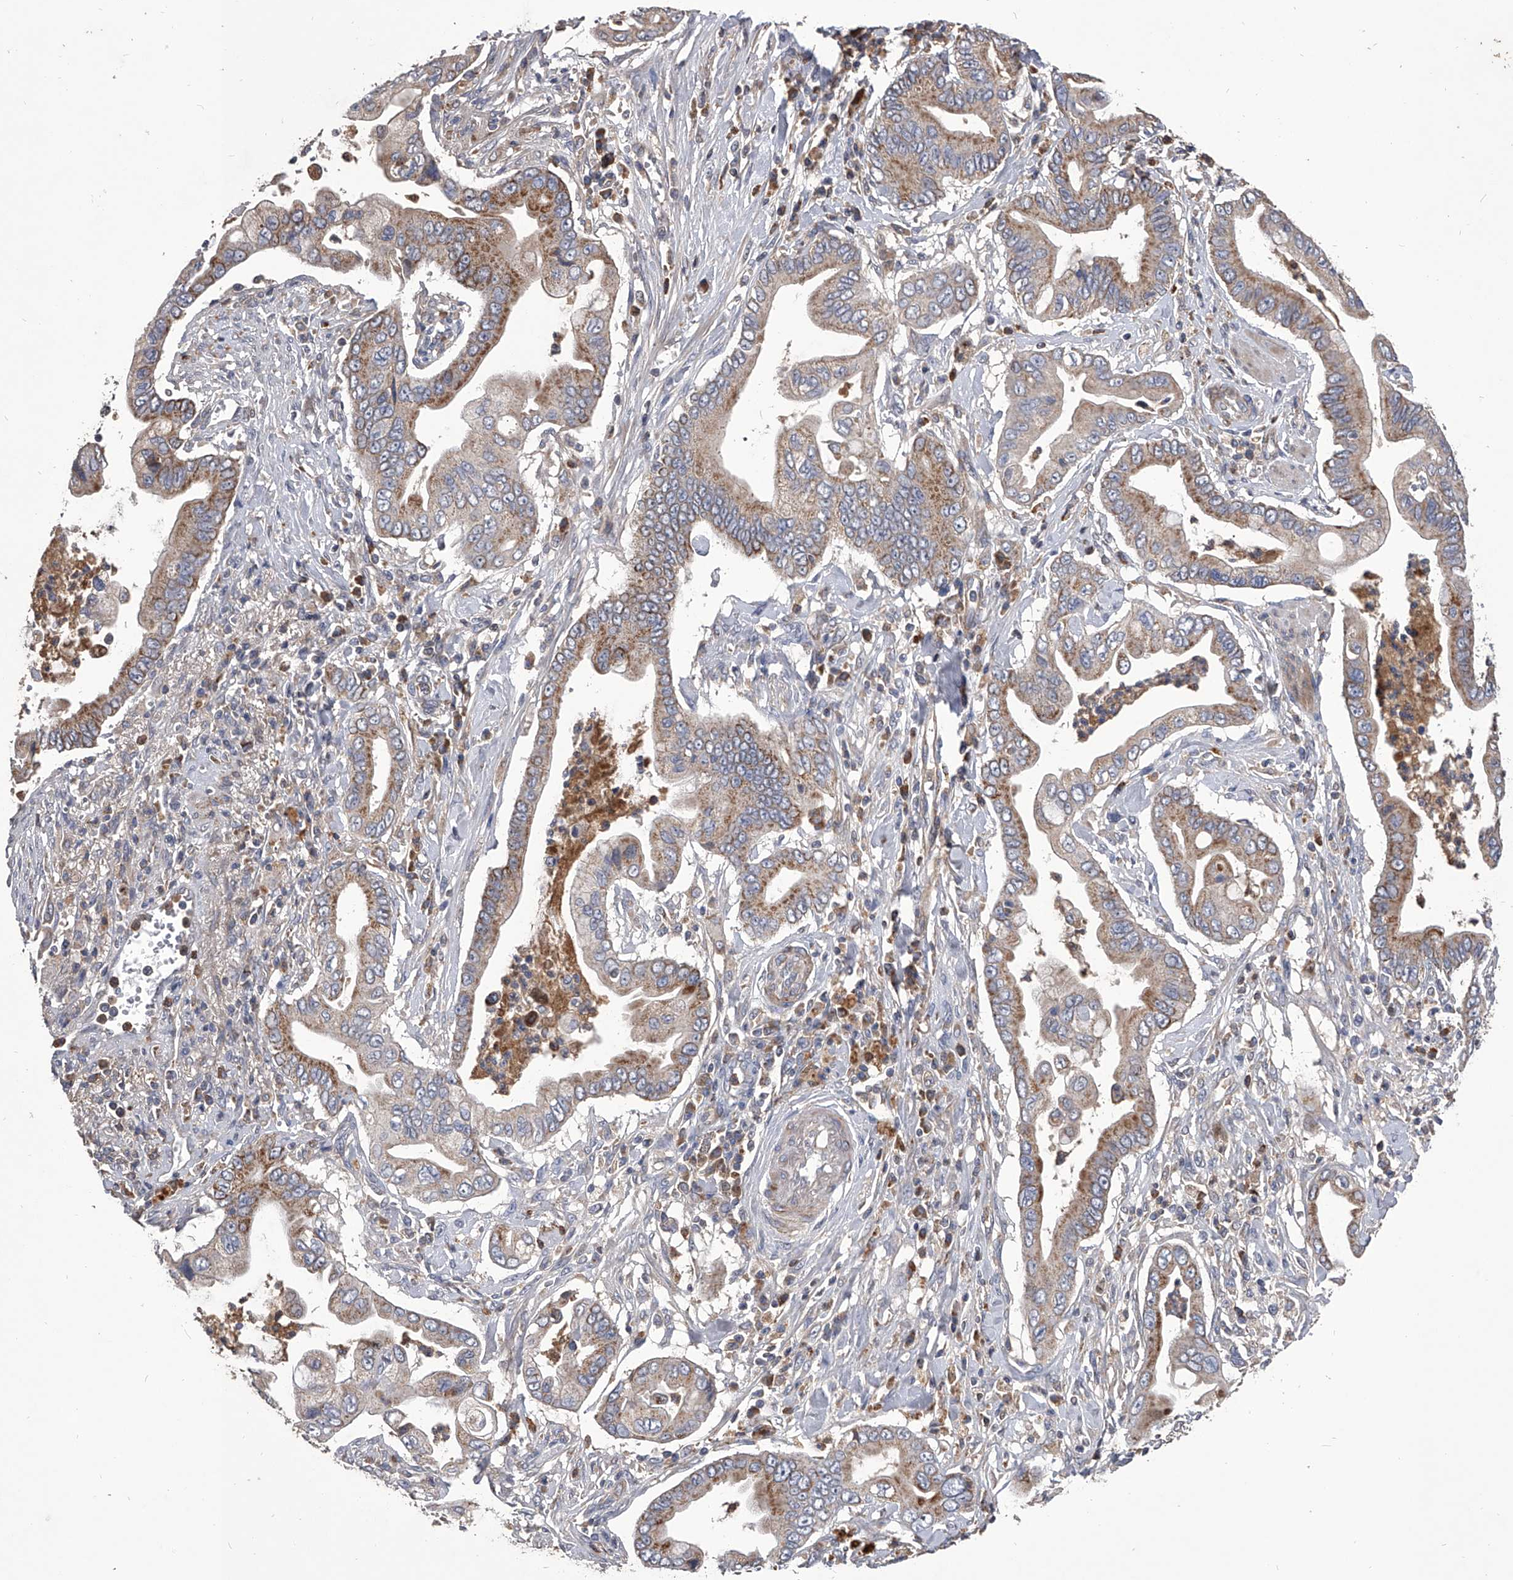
{"staining": {"intensity": "moderate", "quantity": ">75%", "location": "cytoplasmic/membranous"}, "tissue": "pancreatic cancer", "cell_type": "Tumor cells", "image_type": "cancer", "snomed": [{"axis": "morphology", "description": "Adenocarcinoma, NOS"}, {"axis": "topography", "description": "Pancreas"}], "caption": "Protein staining demonstrates moderate cytoplasmic/membranous positivity in approximately >75% of tumor cells in adenocarcinoma (pancreatic).", "gene": "NRP1", "patient": {"sex": "male", "age": 78}}